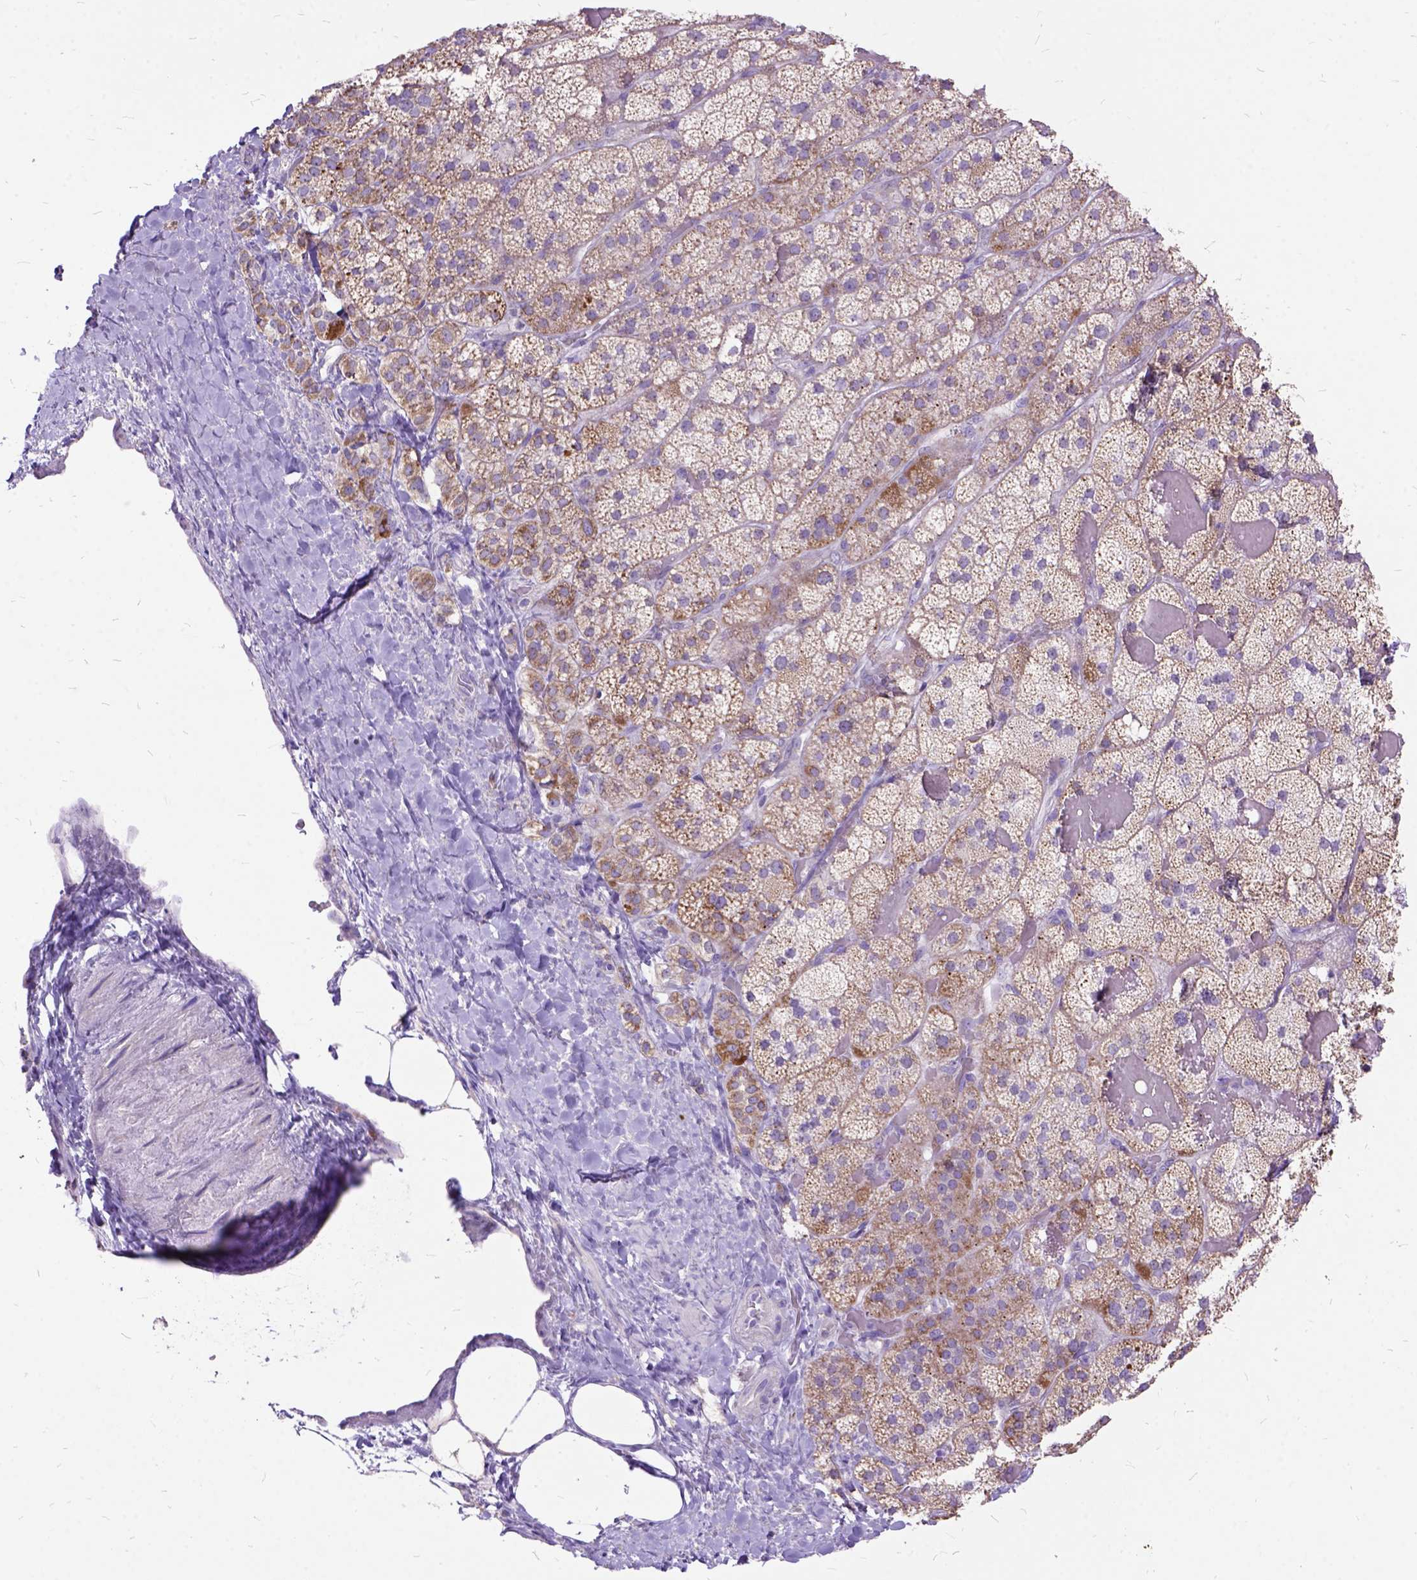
{"staining": {"intensity": "moderate", "quantity": ">75%", "location": "cytoplasmic/membranous"}, "tissue": "adrenal gland", "cell_type": "Glandular cells", "image_type": "normal", "snomed": [{"axis": "morphology", "description": "Normal tissue, NOS"}, {"axis": "topography", "description": "Adrenal gland"}], "caption": "Protein analysis of normal adrenal gland displays moderate cytoplasmic/membranous positivity in about >75% of glandular cells.", "gene": "CTAG2", "patient": {"sex": "male", "age": 57}}